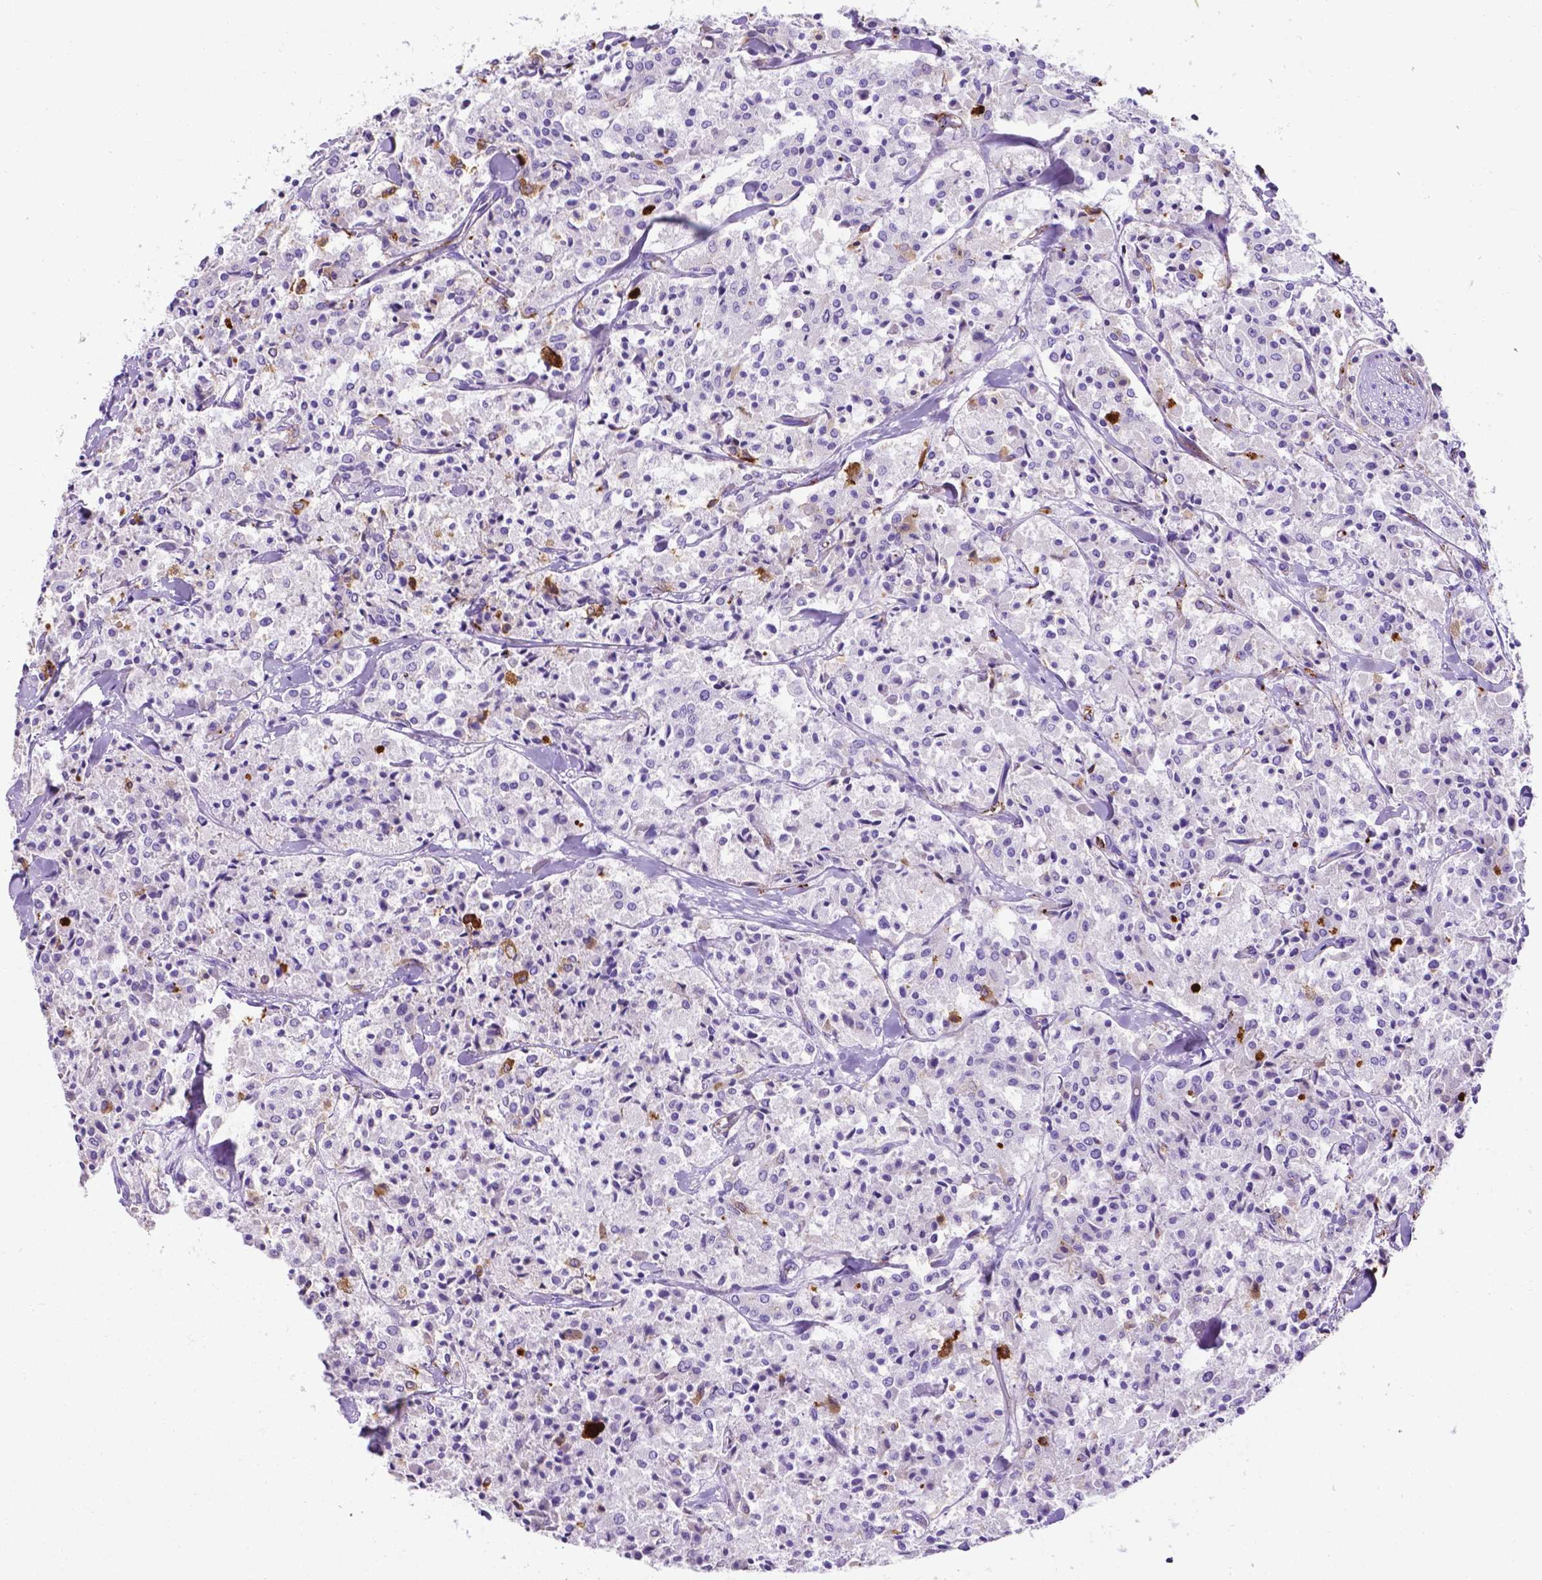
{"staining": {"intensity": "strong", "quantity": "<25%", "location": "cytoplasmic/membranous"}, "tissue": "carcinoid", "cell_type": "Tumor cells", "image_type": "cancer", "snomed": [{"axis": "morphology", "description": "Carcinoid, malignant, NOS"}, {"axis": "topography", "description": "Lung"}], "caption": "High-power microscopy captured an IHC image of carcinoid, revealing strong cytoplasmic/membranous positivity in about <25% of tumor cells.", "gene": "APOE", "patient": {"sex": "male", "age": 71}}